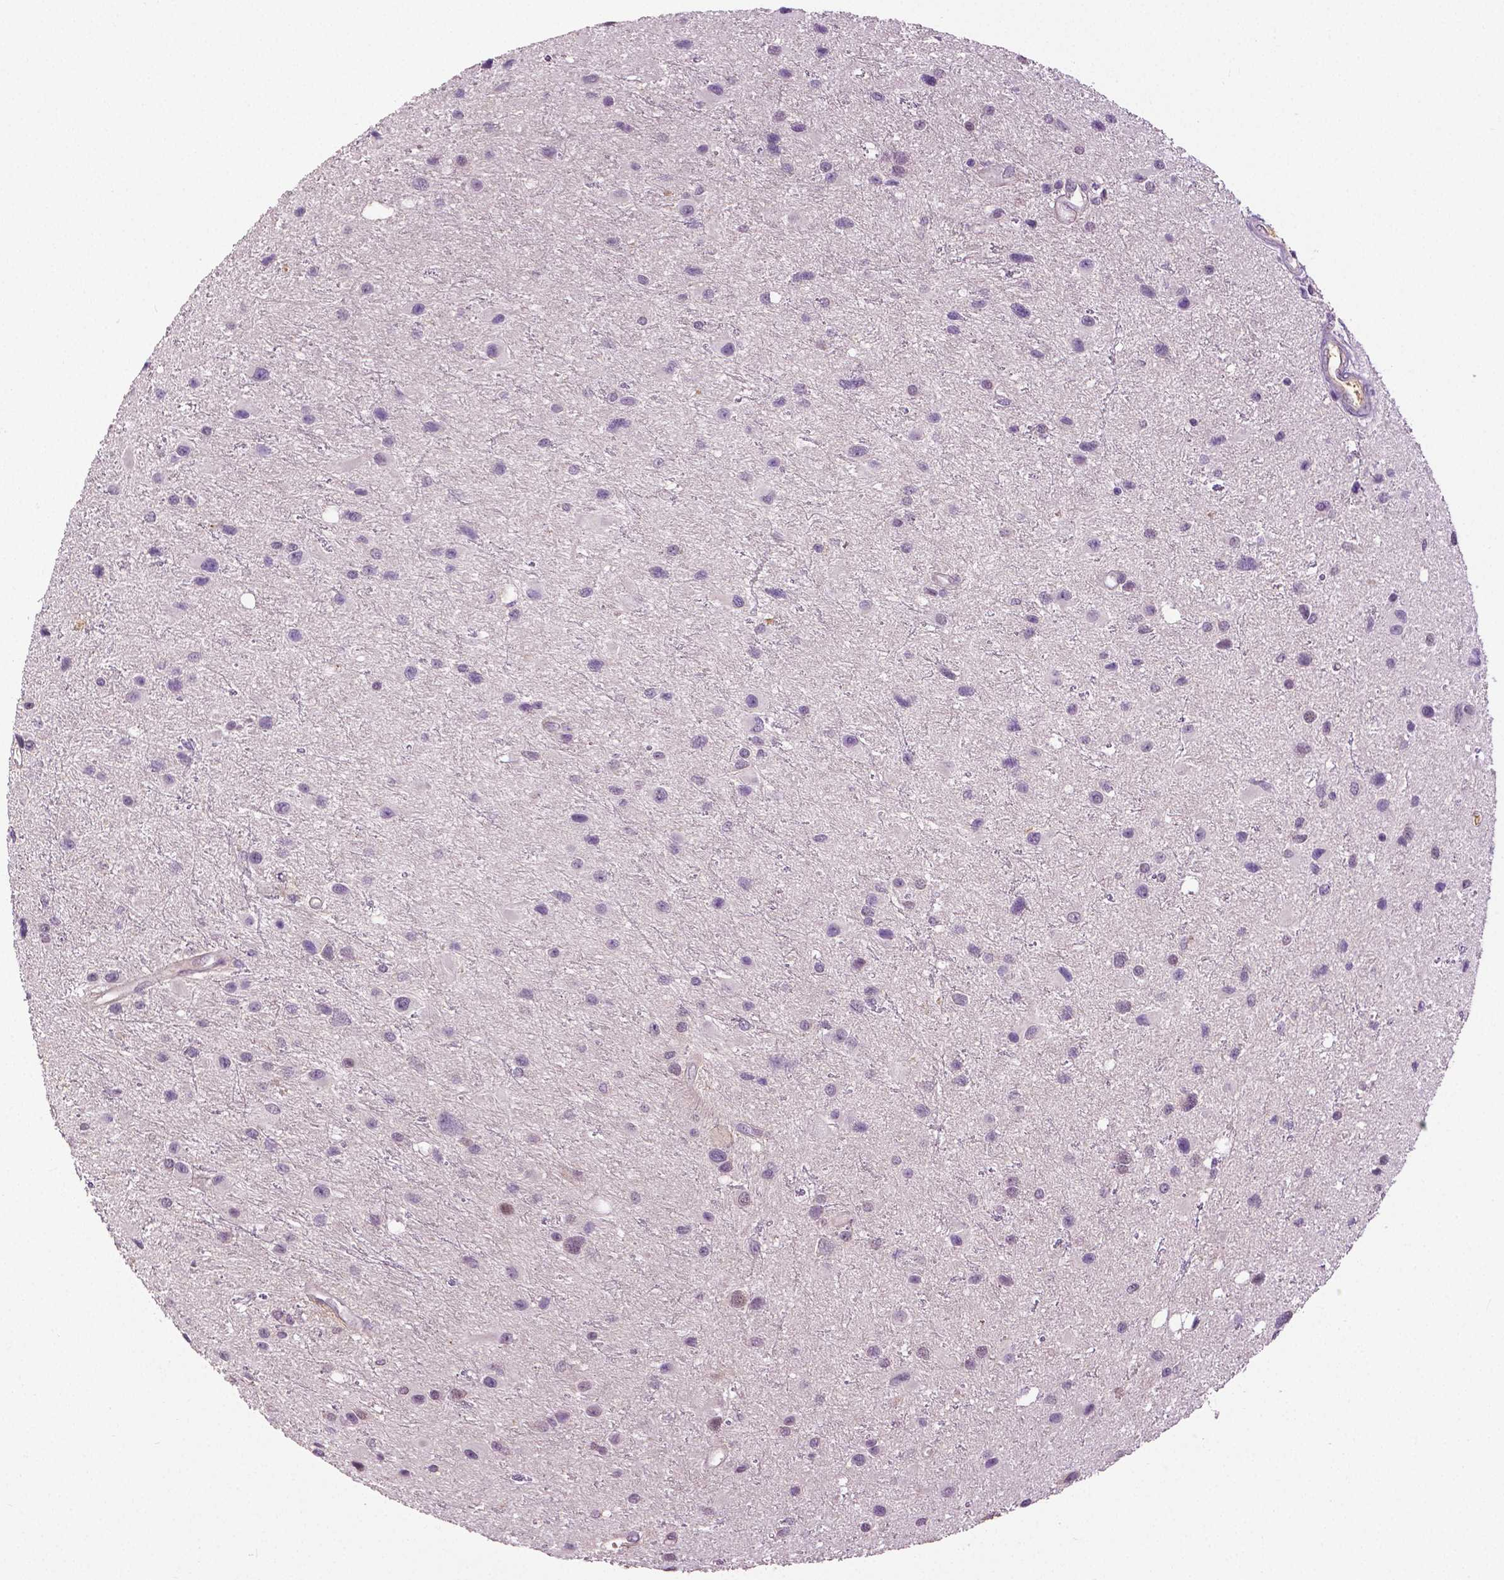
{"staining": {"intensity": "negative", "quantity": "none", "location": "none"}, "tissue": "glioma", "cell_type": "Tumor cells", "image_type": "cancer", "snomed": [{"axis": "morphology", "description": "Glioma, malignant, Low grade"}, {"axis": "topography", "description": "Brain"}], "caption": "There is no significant expression in tumor cells of low-grade glioma (malignant).", "gene": "PTPN5", "patient": {"sex": "female", "age": 32}}